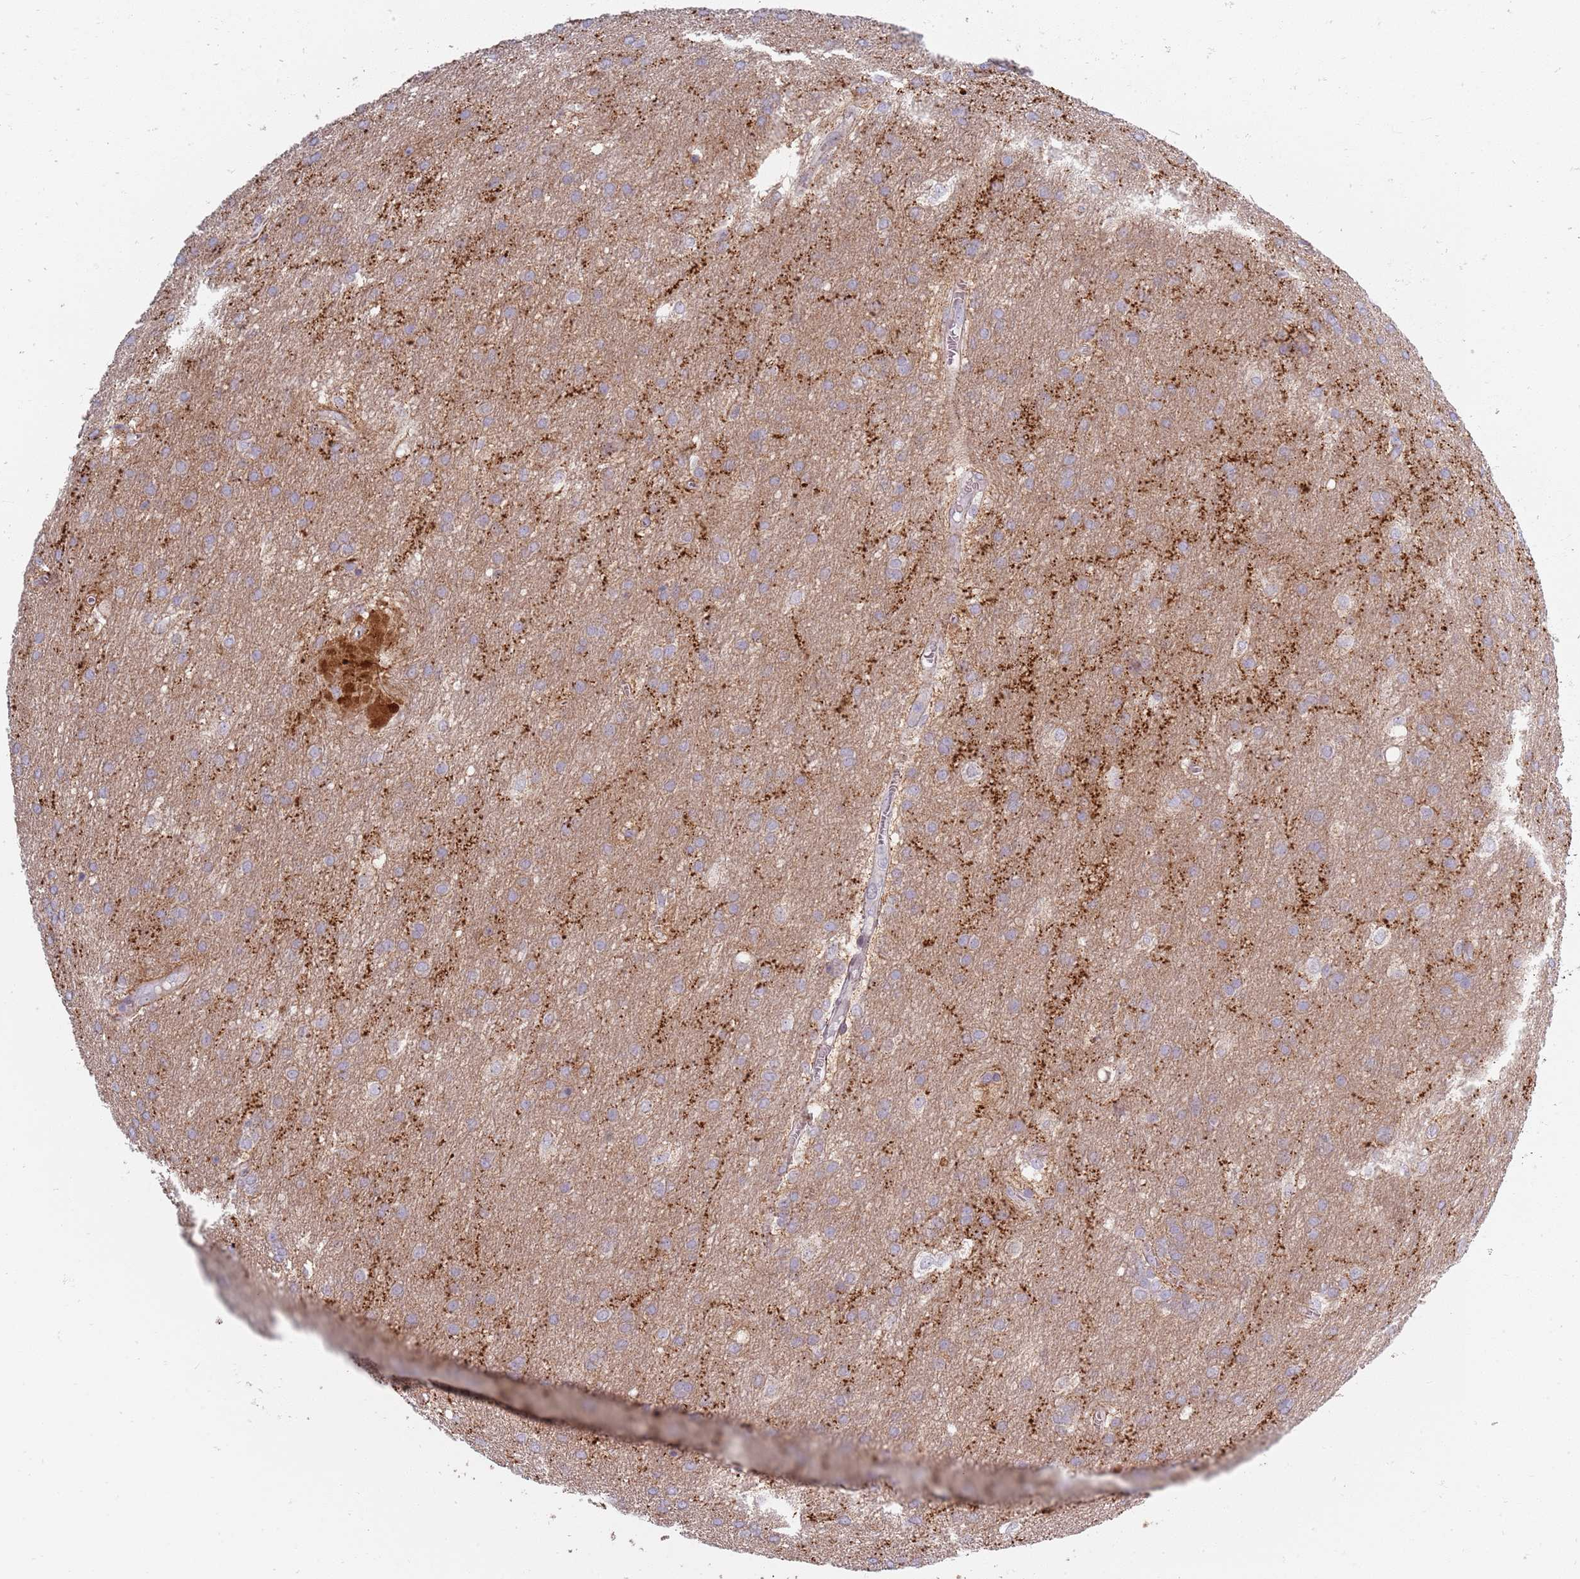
{"staining": {"intensity": "negative", "quantity": "none", "location": "none"}, "tissue": "glioma", "cell_type": "Tumor cells", "image_type": "cancer", "snomed": [{"axis": "morphology", "description": "Glioma, malignant, Low grade"}, {"axis": "topography", "description": "Brain"}], "caption": "An image of low-grade glioma (malignant) stained for a protein demonstrates no brown staining in tumor cells. Brightfield microscopy of immunohistochemistry (IHC) stained with DAB (3,3'-diaminobenzidine) (brown) and hematoxylin (blue), captured at high magnification.", "gene": "SYNGR3", "patient": {"sex": "male", "age": 66}}